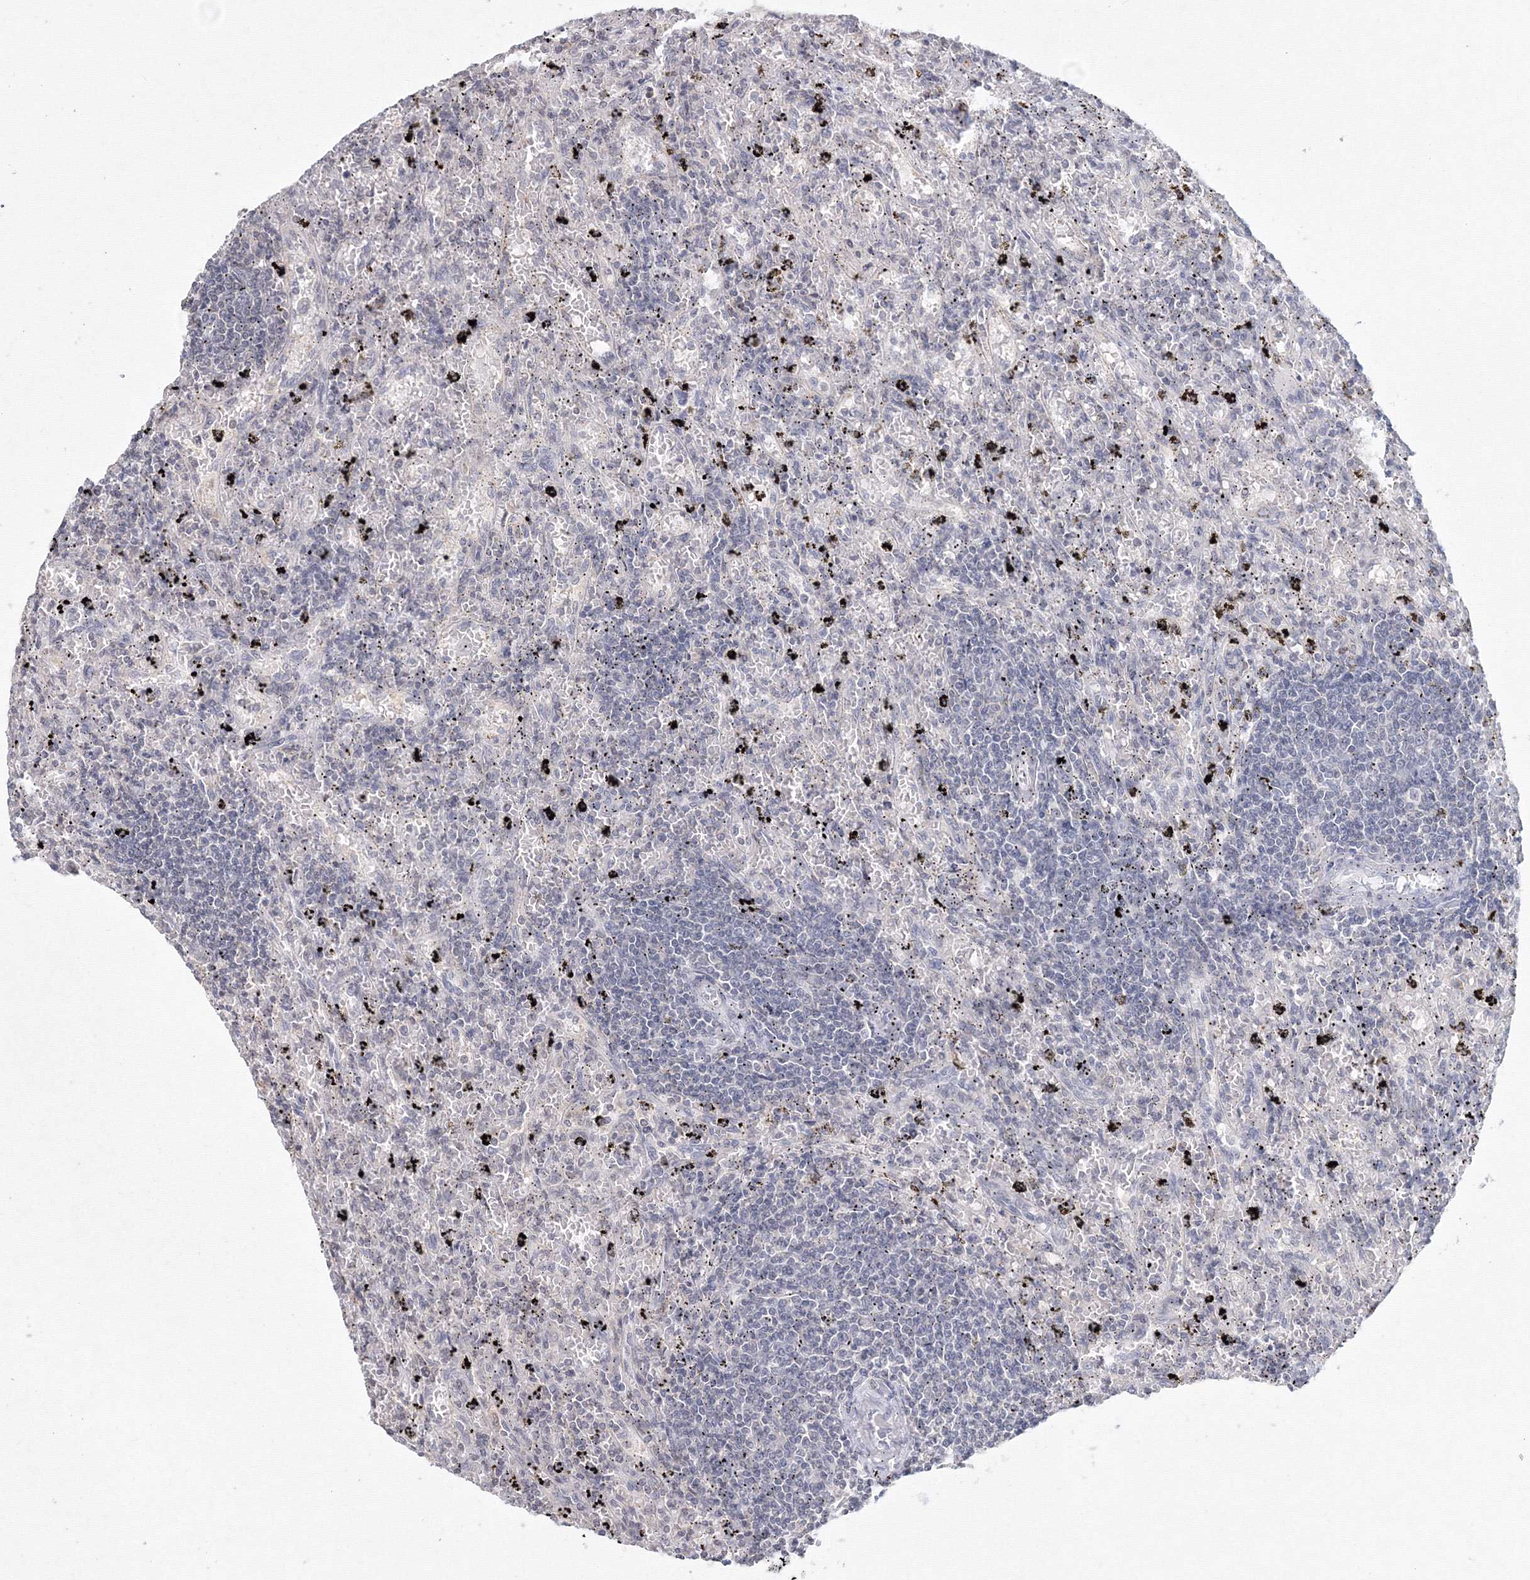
{"staining": {"intensity": "negative", "quantity": "none", "location": "none"}, "tissue": "lymphoma", "cell_type": "Tumor cells", "image_type": "cancer", "snomed": [{"axis": "morphology", "description": "Malignant lymphoma, non-Hodgkin's type, Low grade"}, {"axis": "topography", "description": "Spleen"}], "caption": "Protein analysis of malignant lymphoma, non-Hodgkin's type (low-grade) demonstrates no significant staining in tumor cells. (DAB (3,3'-diaminobenzidine) IHC visualized using brightfield microscopy, high magnification).", "gene": "SLC7A7", "patient": {"sex": "male", "age": 76}}